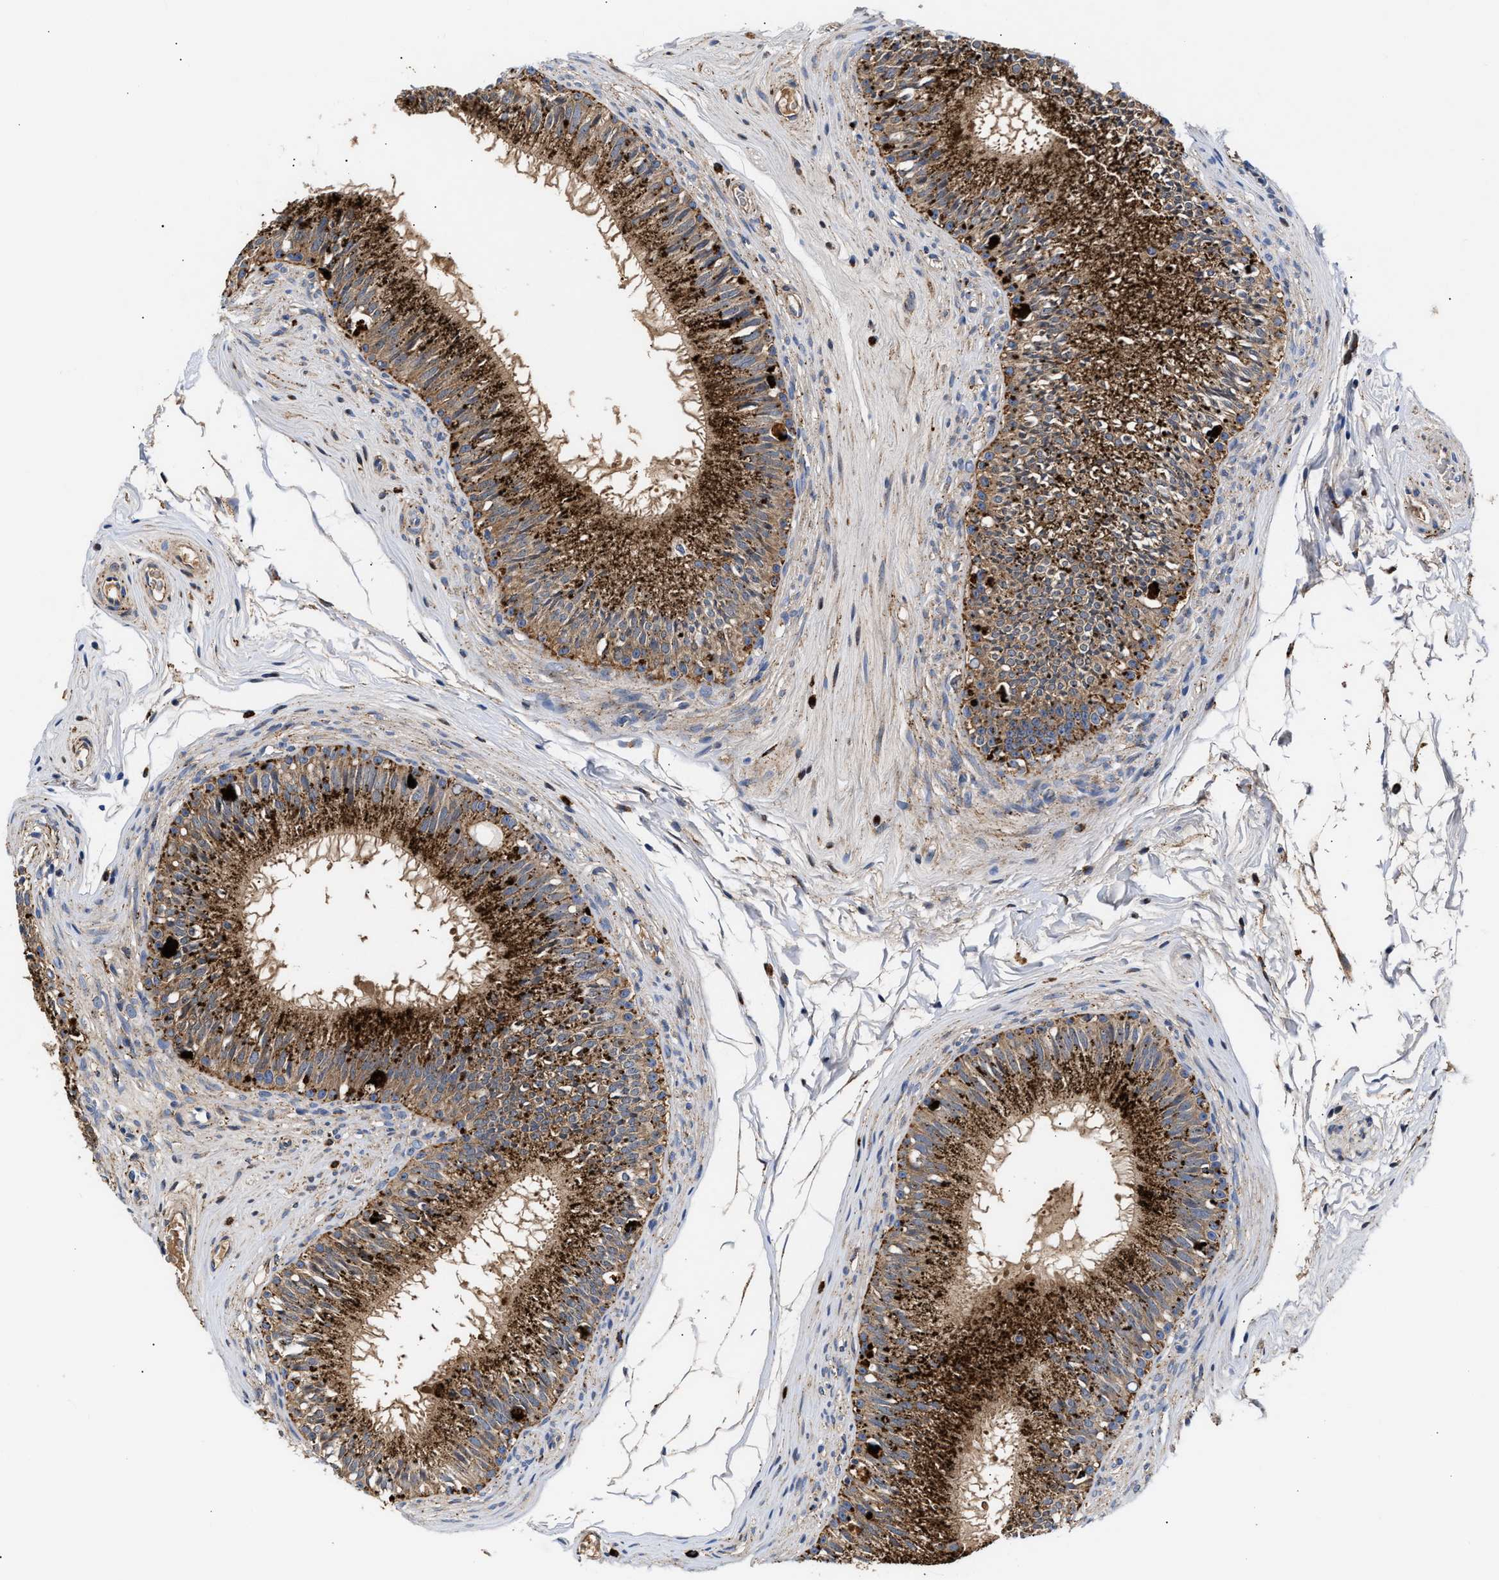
{"staining": {"intensity": "strong", "quantity": ">75%", "location": "cytoplasmic/membranous"}, "tissue": "epididymis", "cell_type": "Glandular cells", "image_type": "normal", "snomed": [{"axis": "morphology", "description": "Normal tissue, NOS"}, {"axis": "topography", "description": "Testis"}, {"axis": "topography", "description": "Epididymis"}], "caption": "Brown immunohistochemical staining in unremarkable human epididymis exhibits strong cytoplasmic/membranous expression in about >75% of glandular cells. The protein of interest is shown in brown color, while the nuclei are stained blue.", "gene": "CCDC146", "patient": {"sex": "male", "age": 36}}